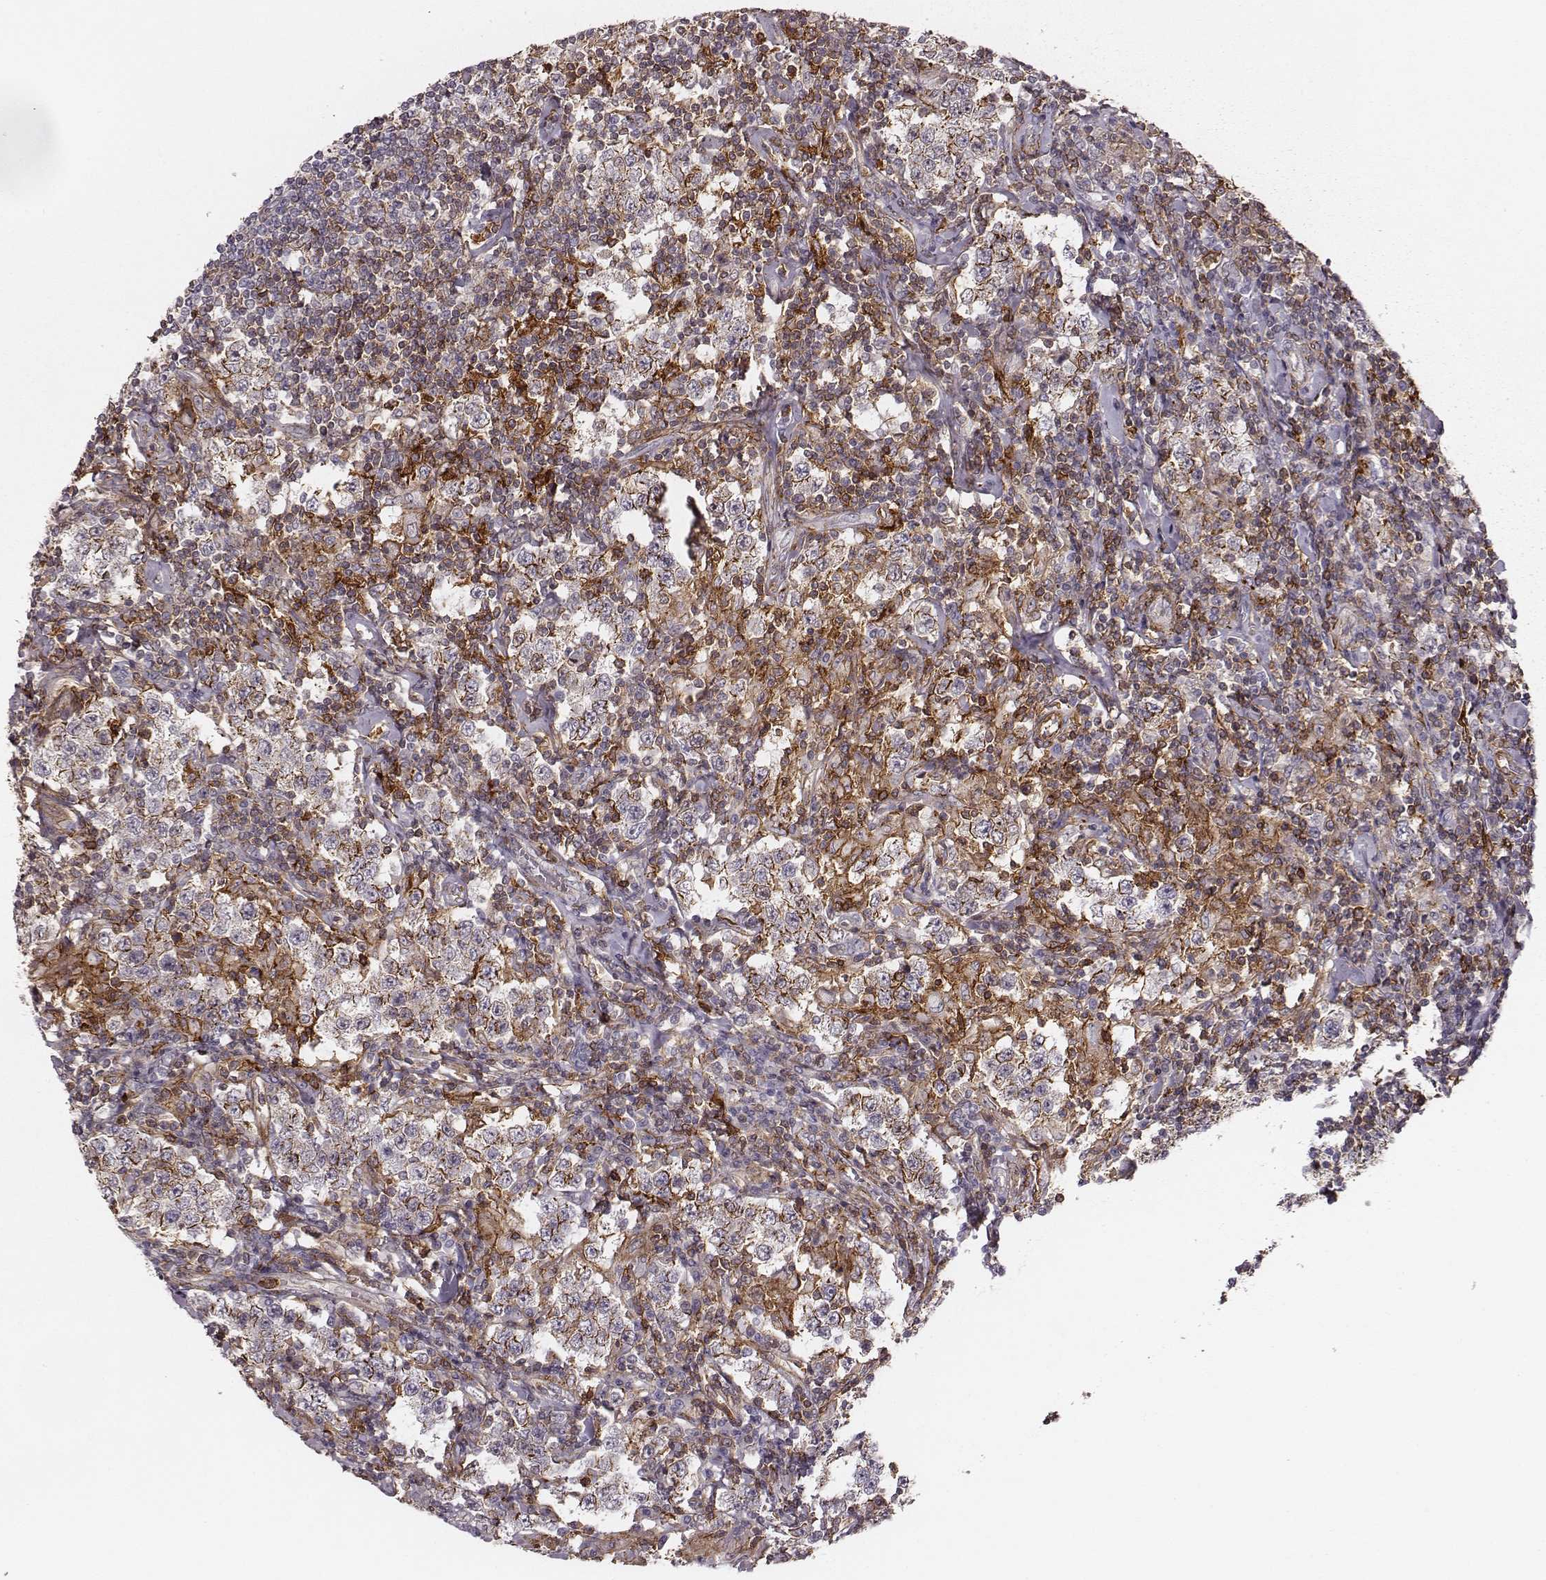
{"staining": {"intensity": "moderate", "quantity": "<25%", "location": "cytoplasmic/membranous"}, "tissue": "testis cancer", "cell_type": "Tumor cells", "image_type": "cancer", "snomed": [{"axis": "morphology", "description": "Seminoma, NOS"}, {"axis": "morphology", "description": "Carcinoma, Embryonal, NOS"}, {"axis": "topography", "description": "Testis"}], "caption": "Embryonal carcinoma (testis) tissue shows moderate cytoplasmic/membranous staining in about <25% of tumor cells", "gene": "ZYX", "patient": {"sex": "male", "age": 41}}